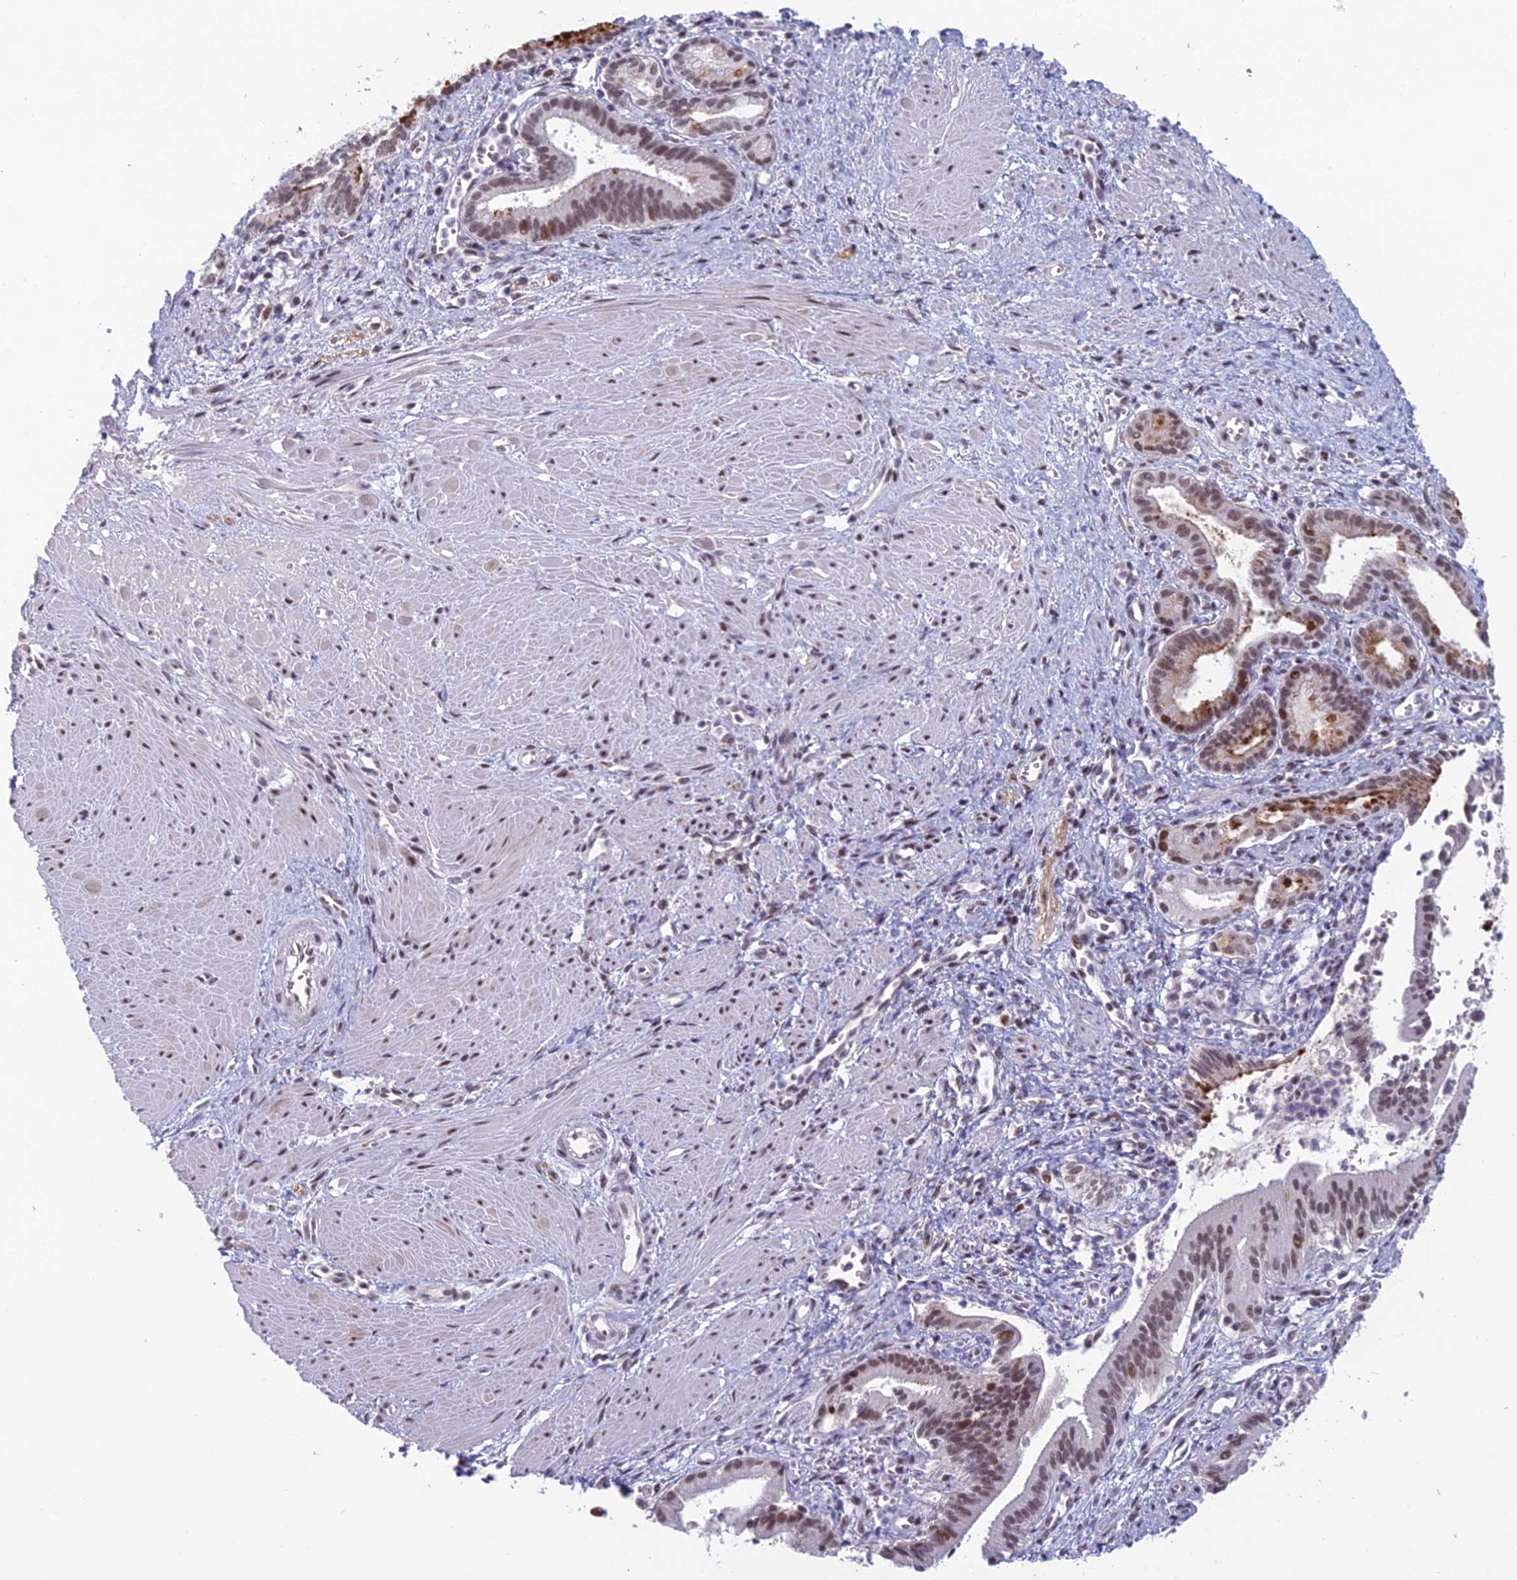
{"staining": {"intensity": "strong", "quantity": "25%-75%", "location": "cytoplasmic/membranous,nuclear"}, "tissue": "pancreatic cancer", "cell_type": "Tumor cells", "image_type": "cancer", "snomed": [{"axis": "morphology", "description": "Adenocarcinoma, NOS"}, {"axis": "topography", "description": "Pancreas"}], "caption": "Immunohistochemistry (IHC) staining of adenocarcinoma (pancreatic), which displays high levels of strong cytoplasmic/membranous and nuclear positivity in about 25%-75% of tumor cells indicating strong cytoplasmic/membranous and nuclear protein positivity. The staining was performed using DAB (3,3'-diaminobenzidine) (brown) for protein detection and nuclei were counterstained in hematoxylin (blue).", "gene": "RGS17", "patient": {"sex": "male", "age": 78}}